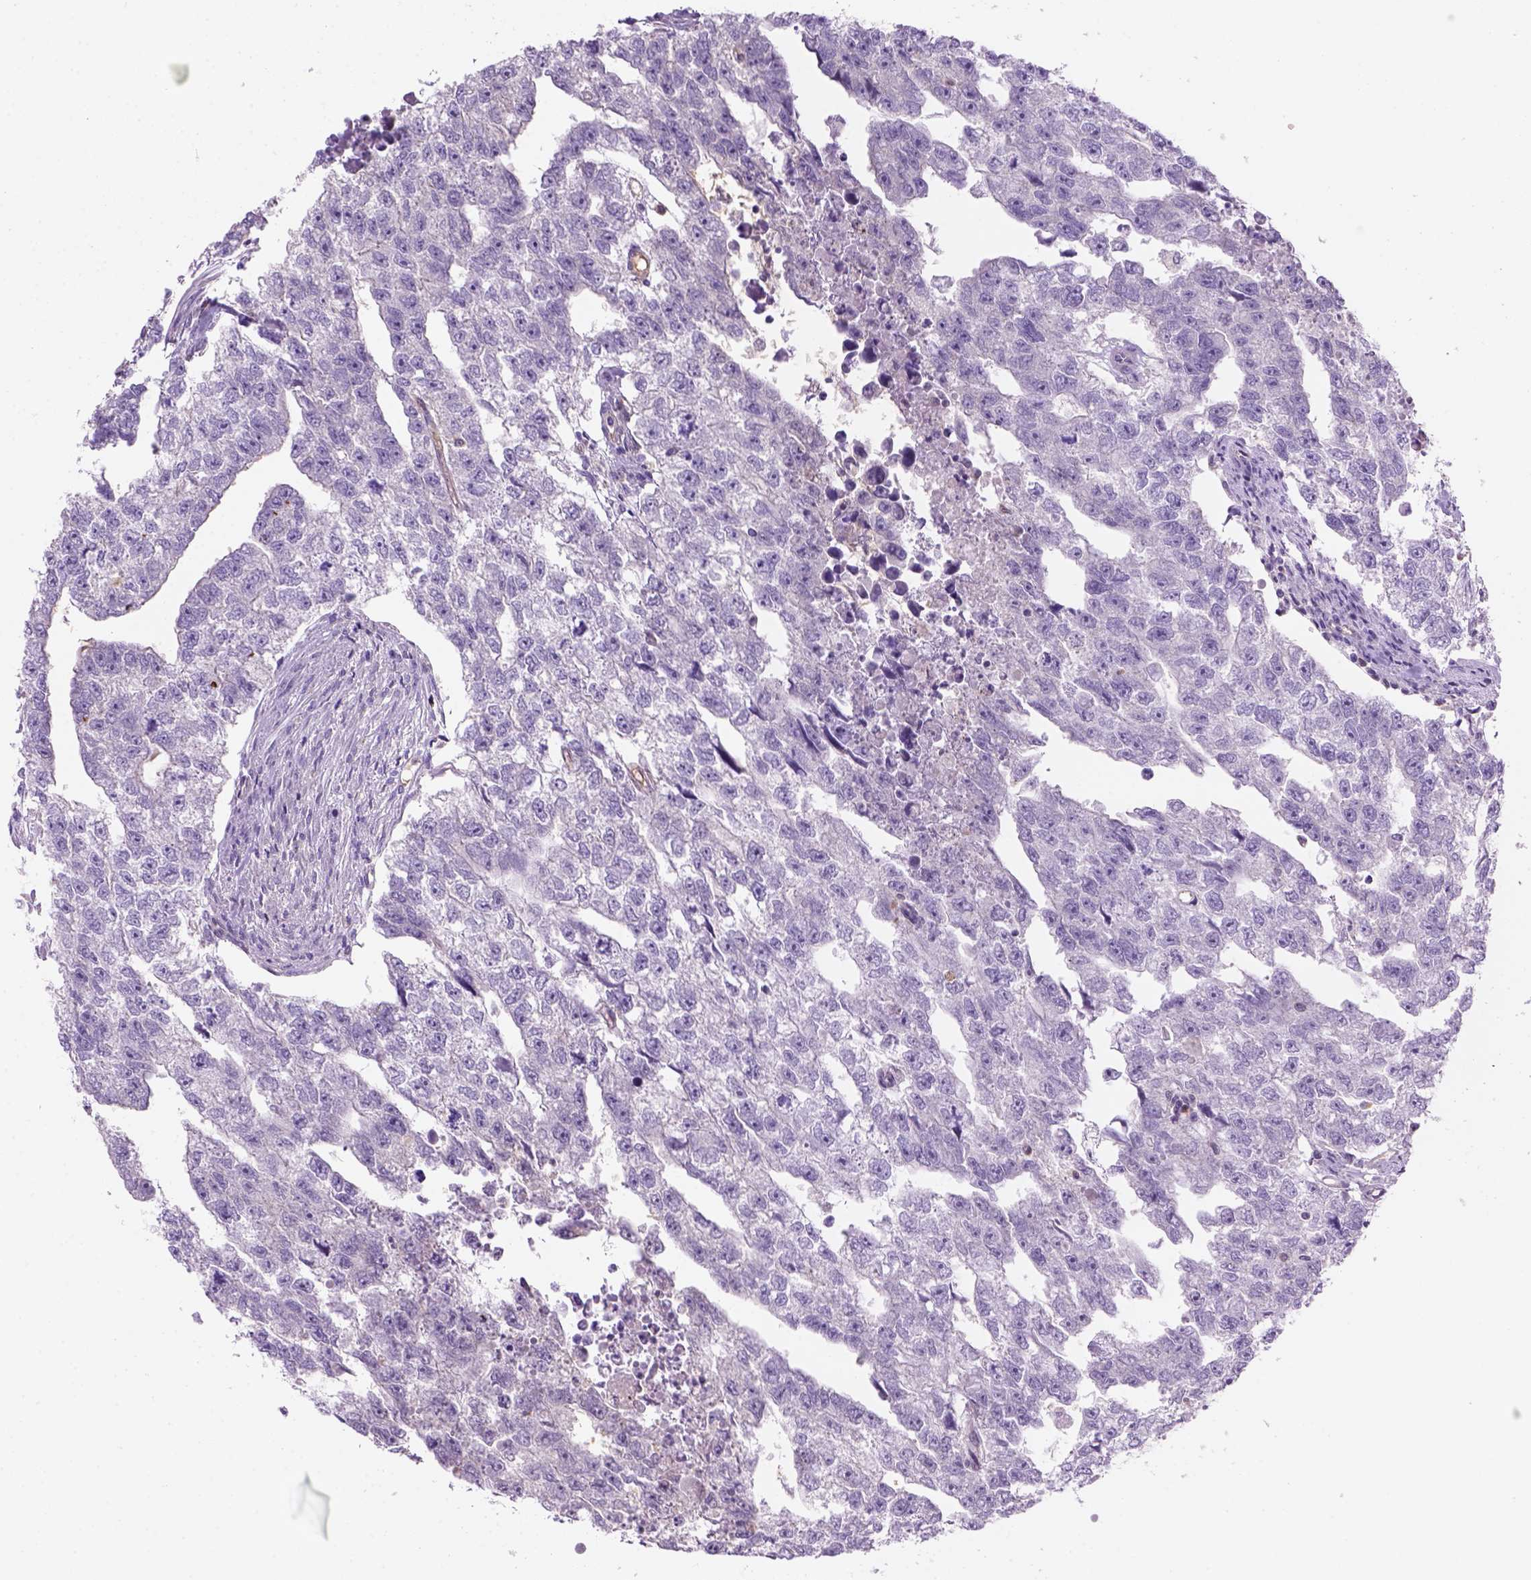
{"staining": {"intensity": "negative", "quantity": "none", "location": "none"}, "tissue": "testis cancer", "cell_type": "Tumor cells", "image_type": "cancer", "snomed": [{"axis": "morphology", "description": "Carcinoma, Embryonal, NOS"}, {"axis": "morphology", "description": "Teratoma, malignant, NOS"}, {"axis": "topography", "description": "Testis"}], "caption": "High power microscopy photomicrograph of an immunohistochemistry image of testis malignant teratoma, revealing no significant expression in tumor cells.", "gene": "CD84", "patient": {"sex": "male", "age": 44}}